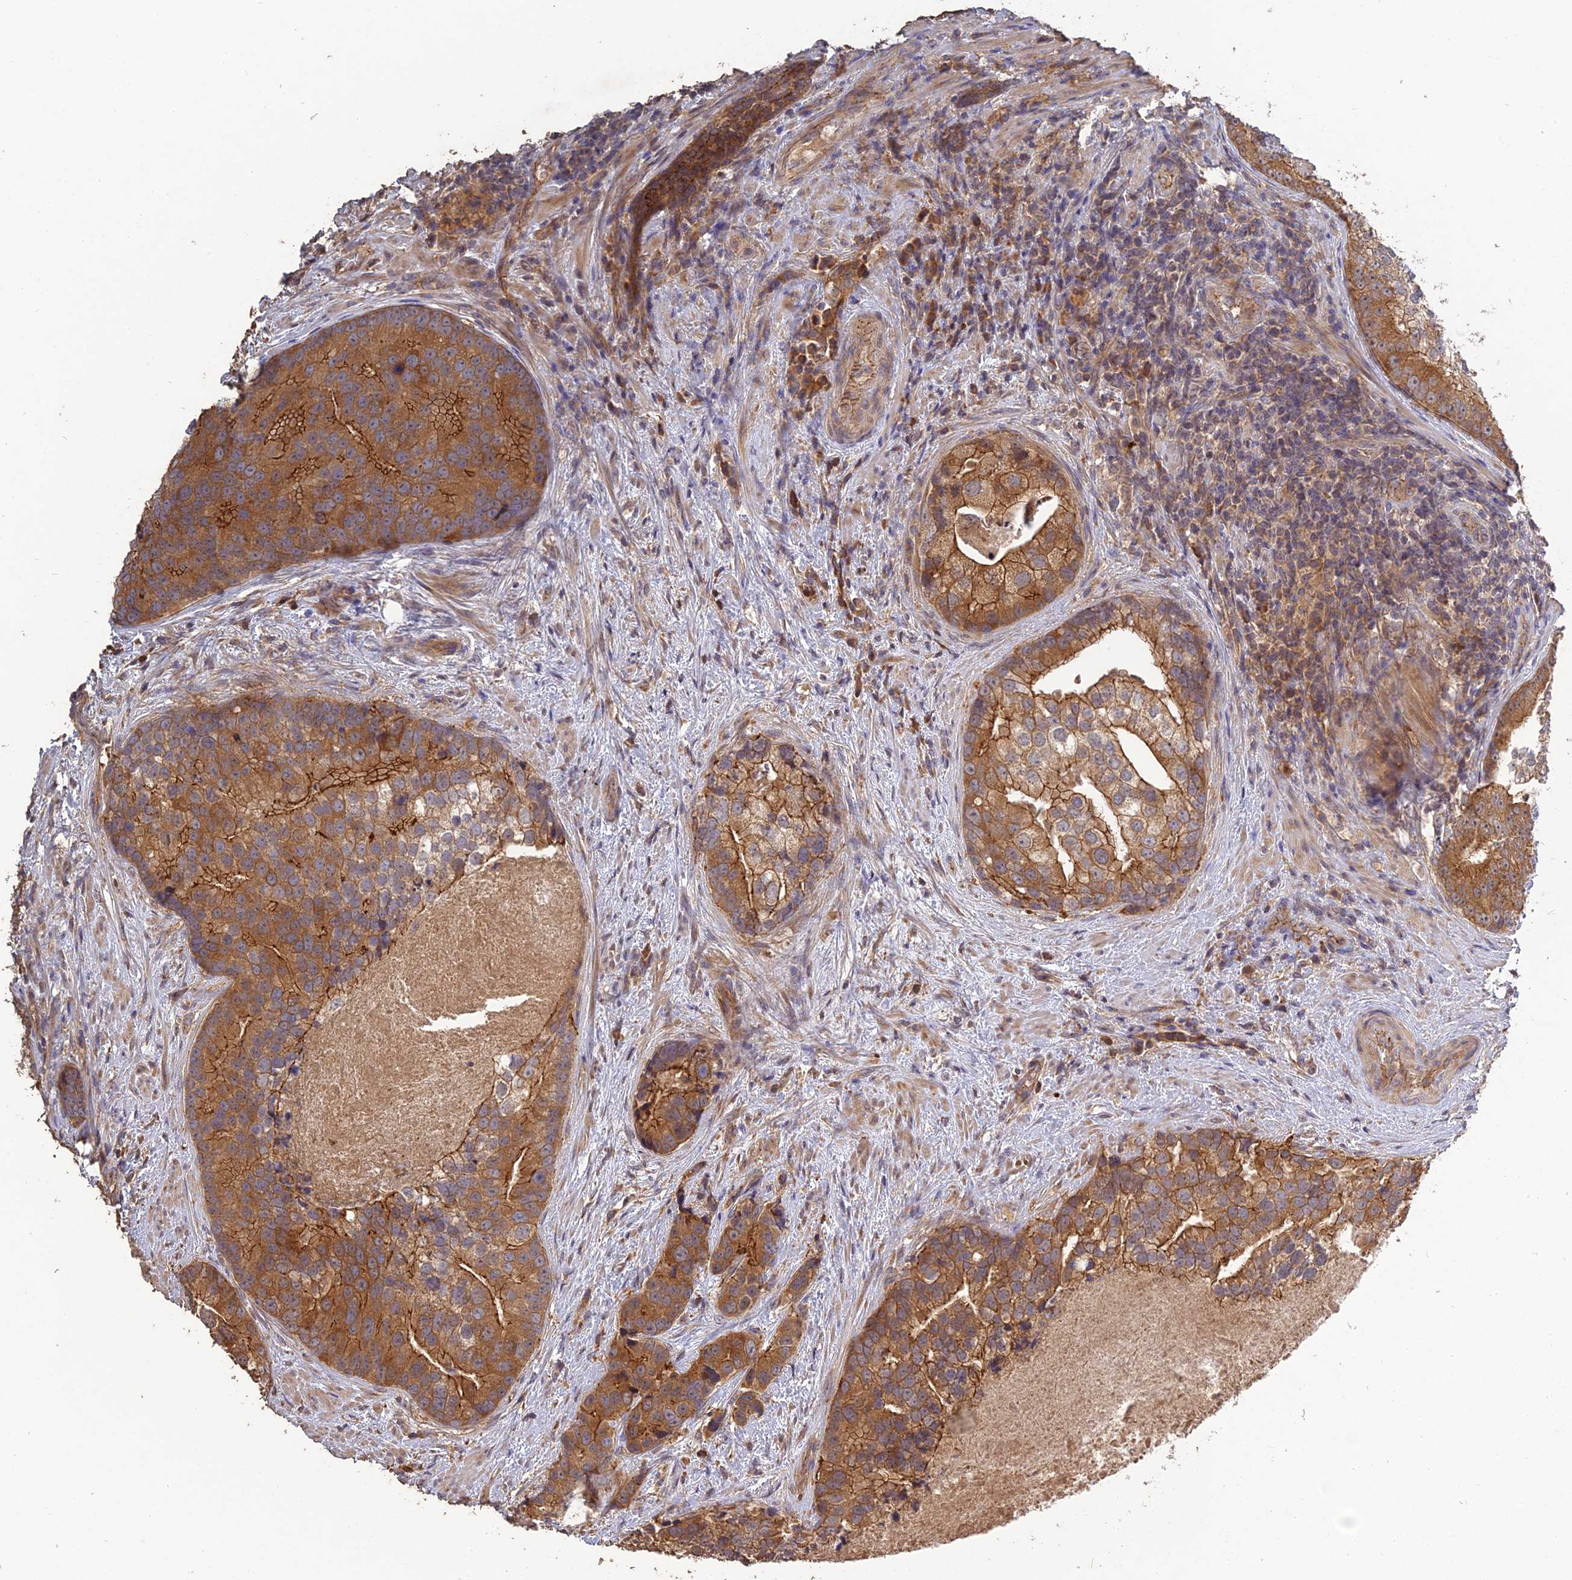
{"staining": {"intensity": "strong", "quantity": ">75%", "location": "cytoplasmic/membranous"}, "tissue": "prostate cancer", "cell_type": "Tumor cells", "image_type": "cancer", "snomed": [{"axis": "morphology", "description": "Adenocarcinoma, High grade"}, {"axis": "topography", "description": "Prostate"}], "caption": "About >75% of tumor cells in human prostate cancer exhibit strong cytoplasmic/membranous protein expression as visualized by brown immunohistochemical staining.", "gene": "ARHGAP40", "patient": {"sex": "male", "age": 62}}